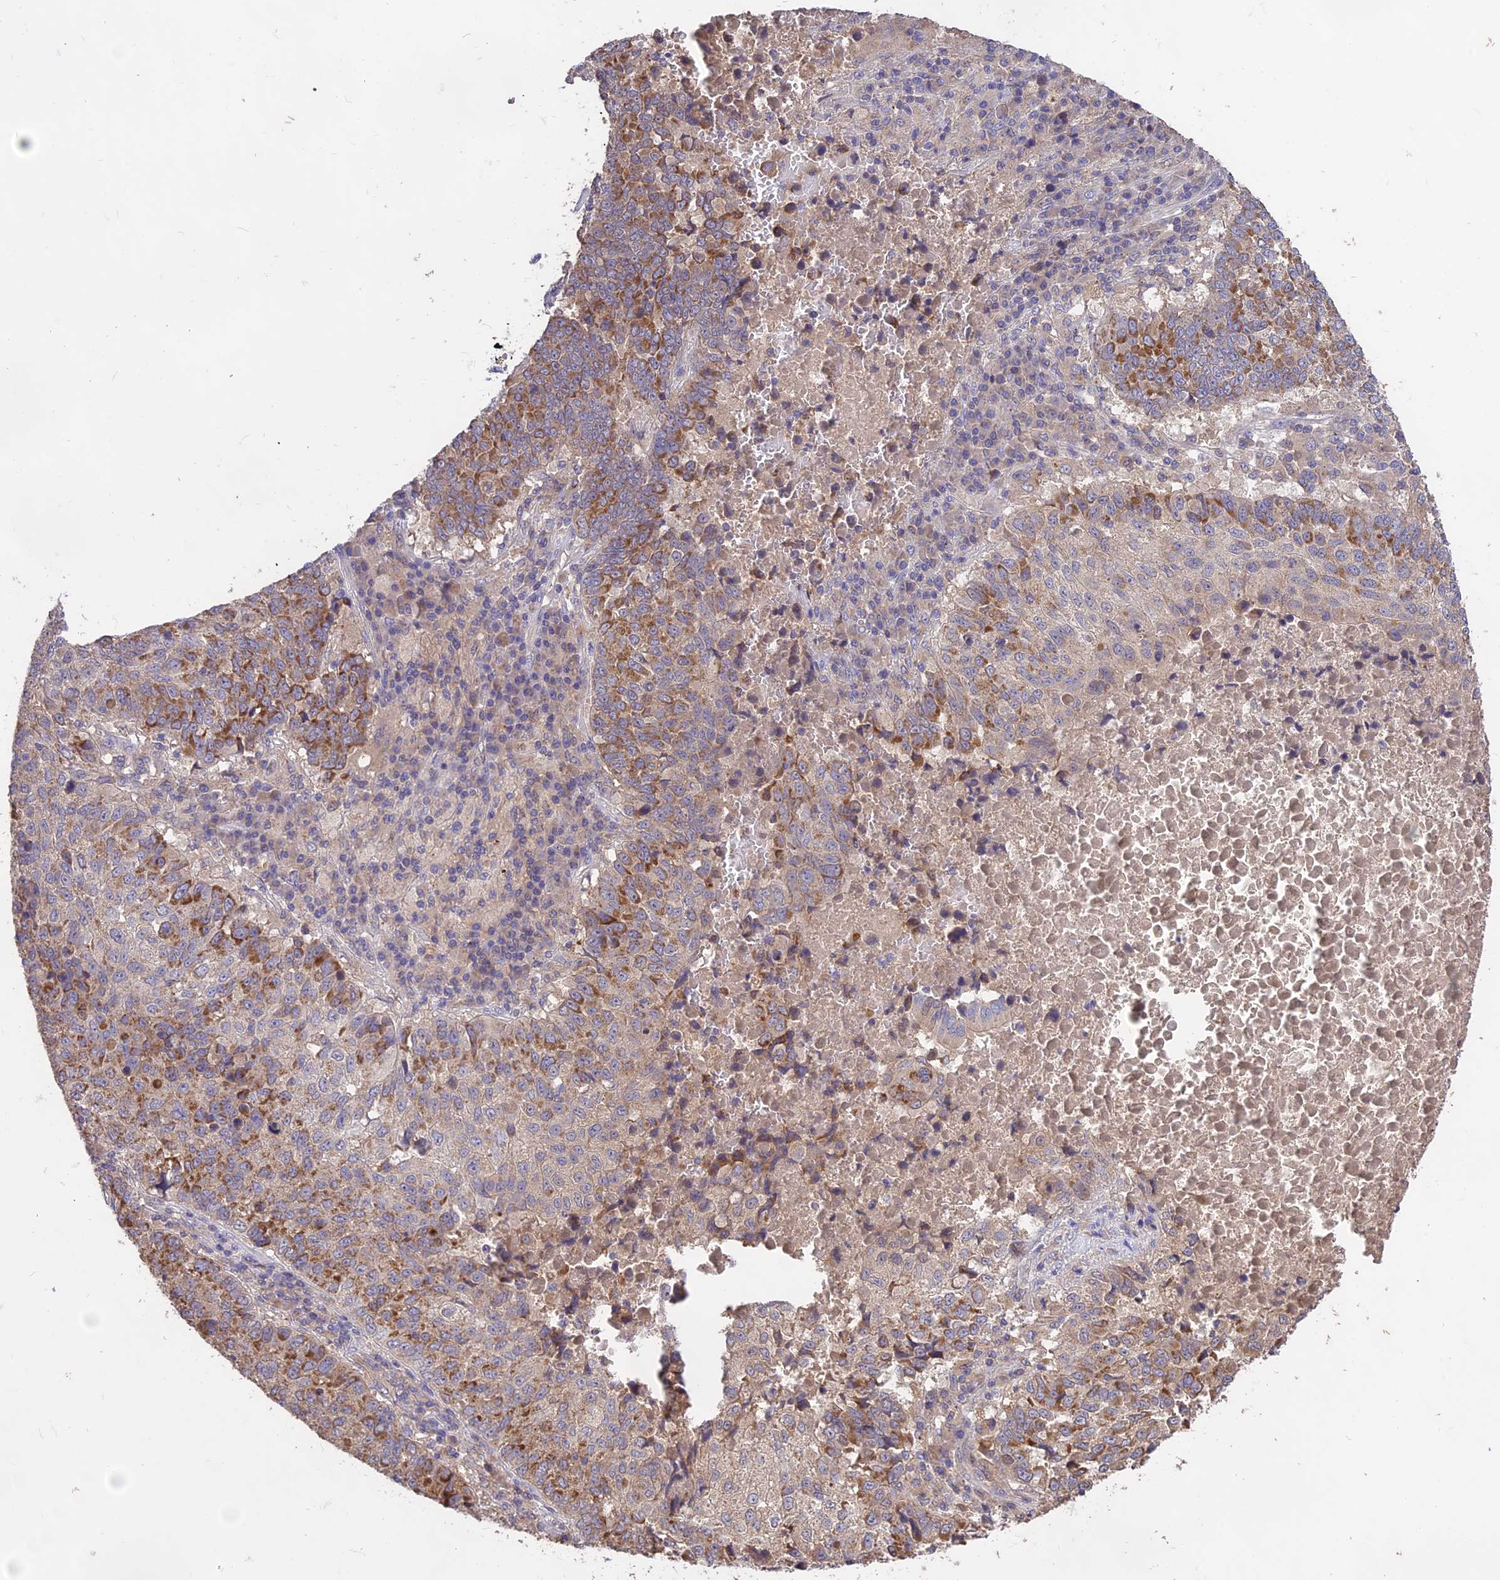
{"staining": {"intensity": "moderate", "quantity": "25%-75%", "location": "cytoplasmic/membranous"}, "tissue": "lung cancer", "cell_type": "Tumor cells", "image_type": "cancer", "snomed": [{"axis": "morphology", "description": "Squamous cell carcinoma, NOS"}, {"axis": "topography", "description": "Lung"}], "caption": "Squamous cell carcinoma (lung) stained for a protein (brown) shows moderate cytoplasmic/membranous positive staining in about 25%-75% of tumor cells.", "gene": "NUDT8", "patient": {"sex": "male", "age": 73}}